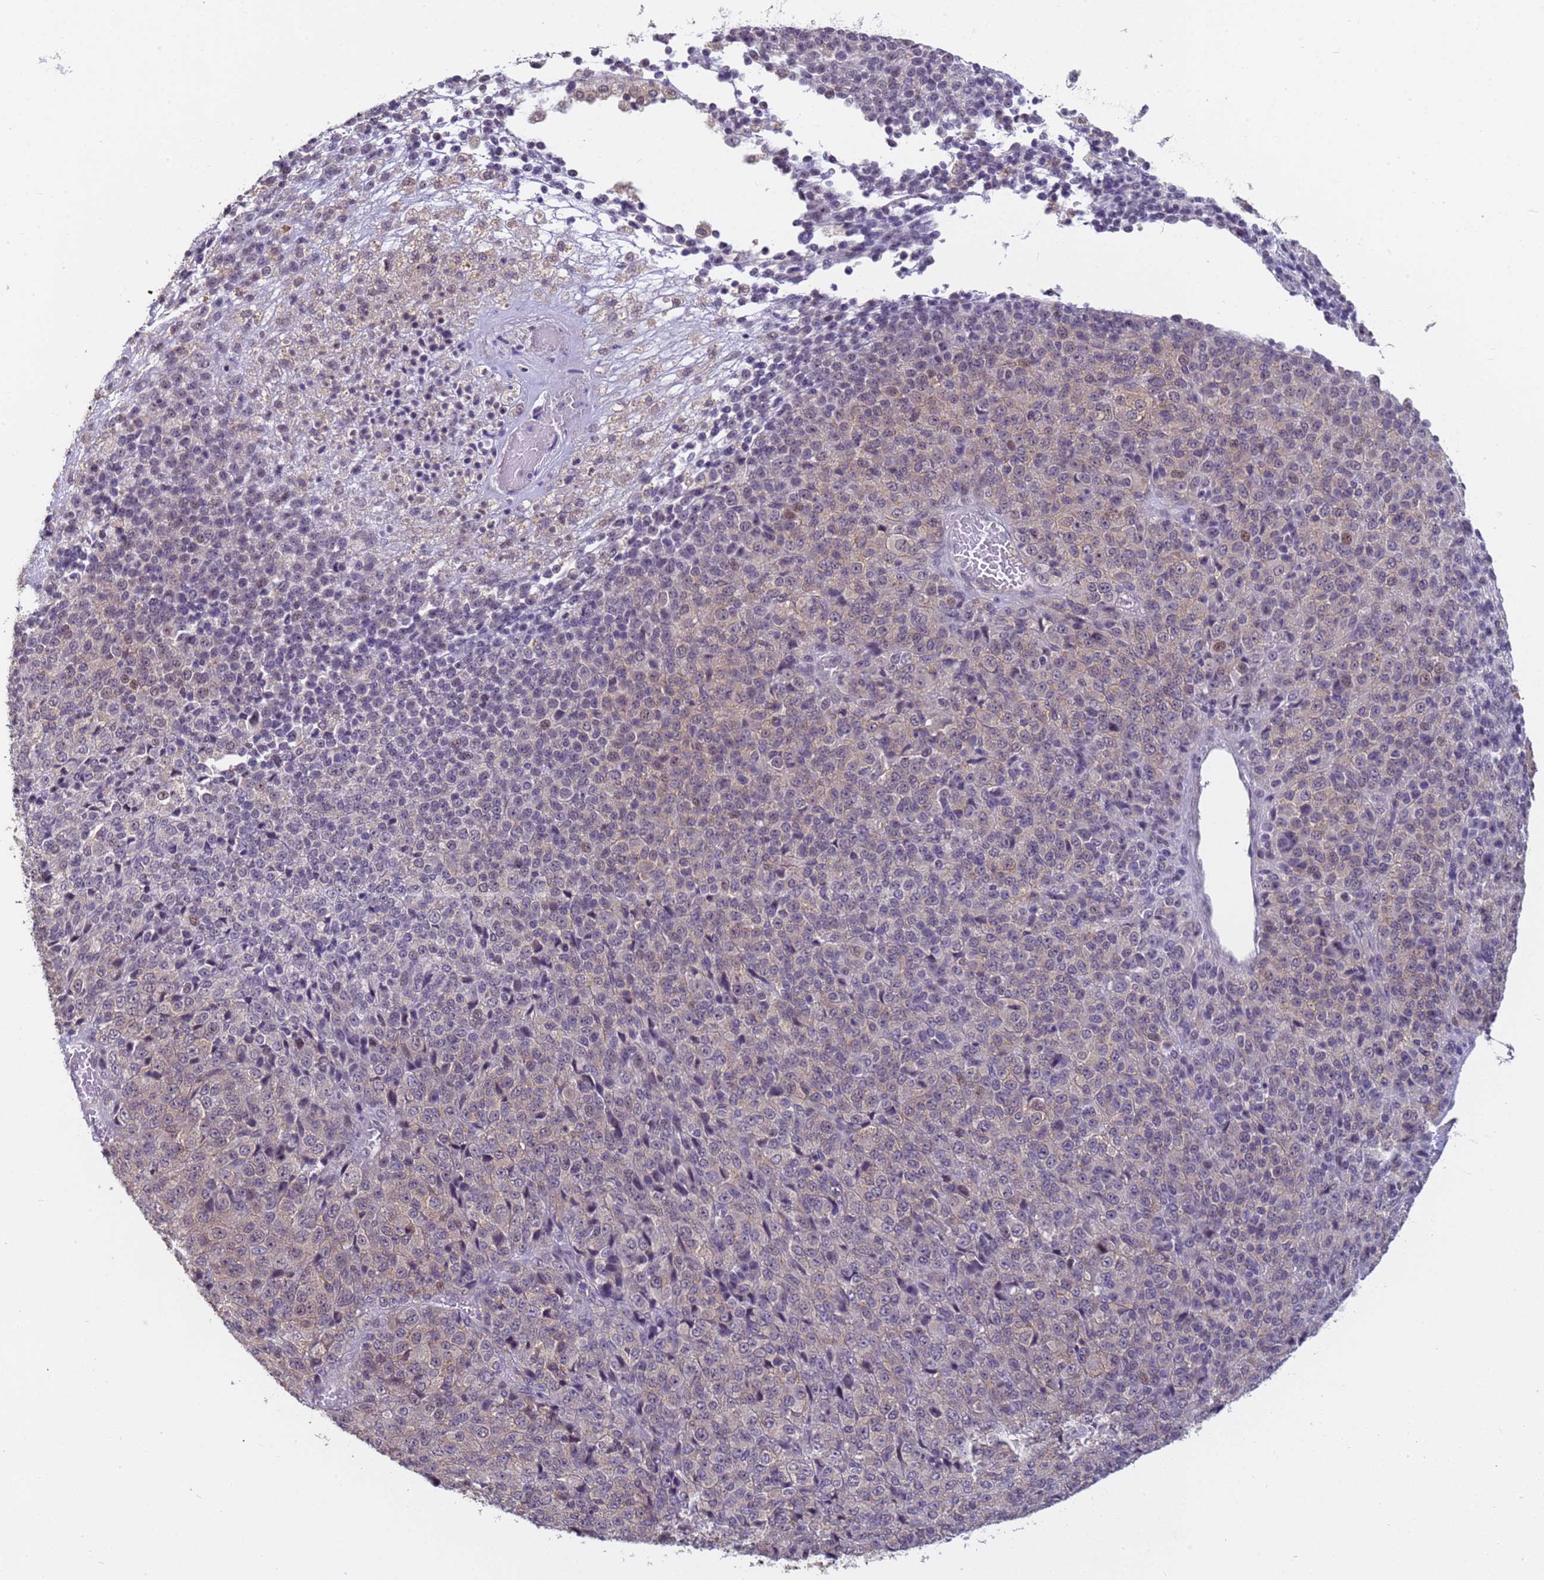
{"staining": {"intensity": "moderate", "quantity": "<25%", "location": "nuclear"}, "tissue": "melanoma", "cell_type": "Tumor cells", "image_type": "cancer", "snomed": [{"axis": "morphology", "description": "Malignant melanoma, Metastatic site"}, {"axis": "topography", "description": "Brain"}], "caption": "Melanoma tissue displays moderate nuclear expression in about <25% of tumor cells (Brightfield microscopy of DAB IHC at high magnification).", "gene": "VWA3A", "patient": {"sex": "female", "age": 56}}